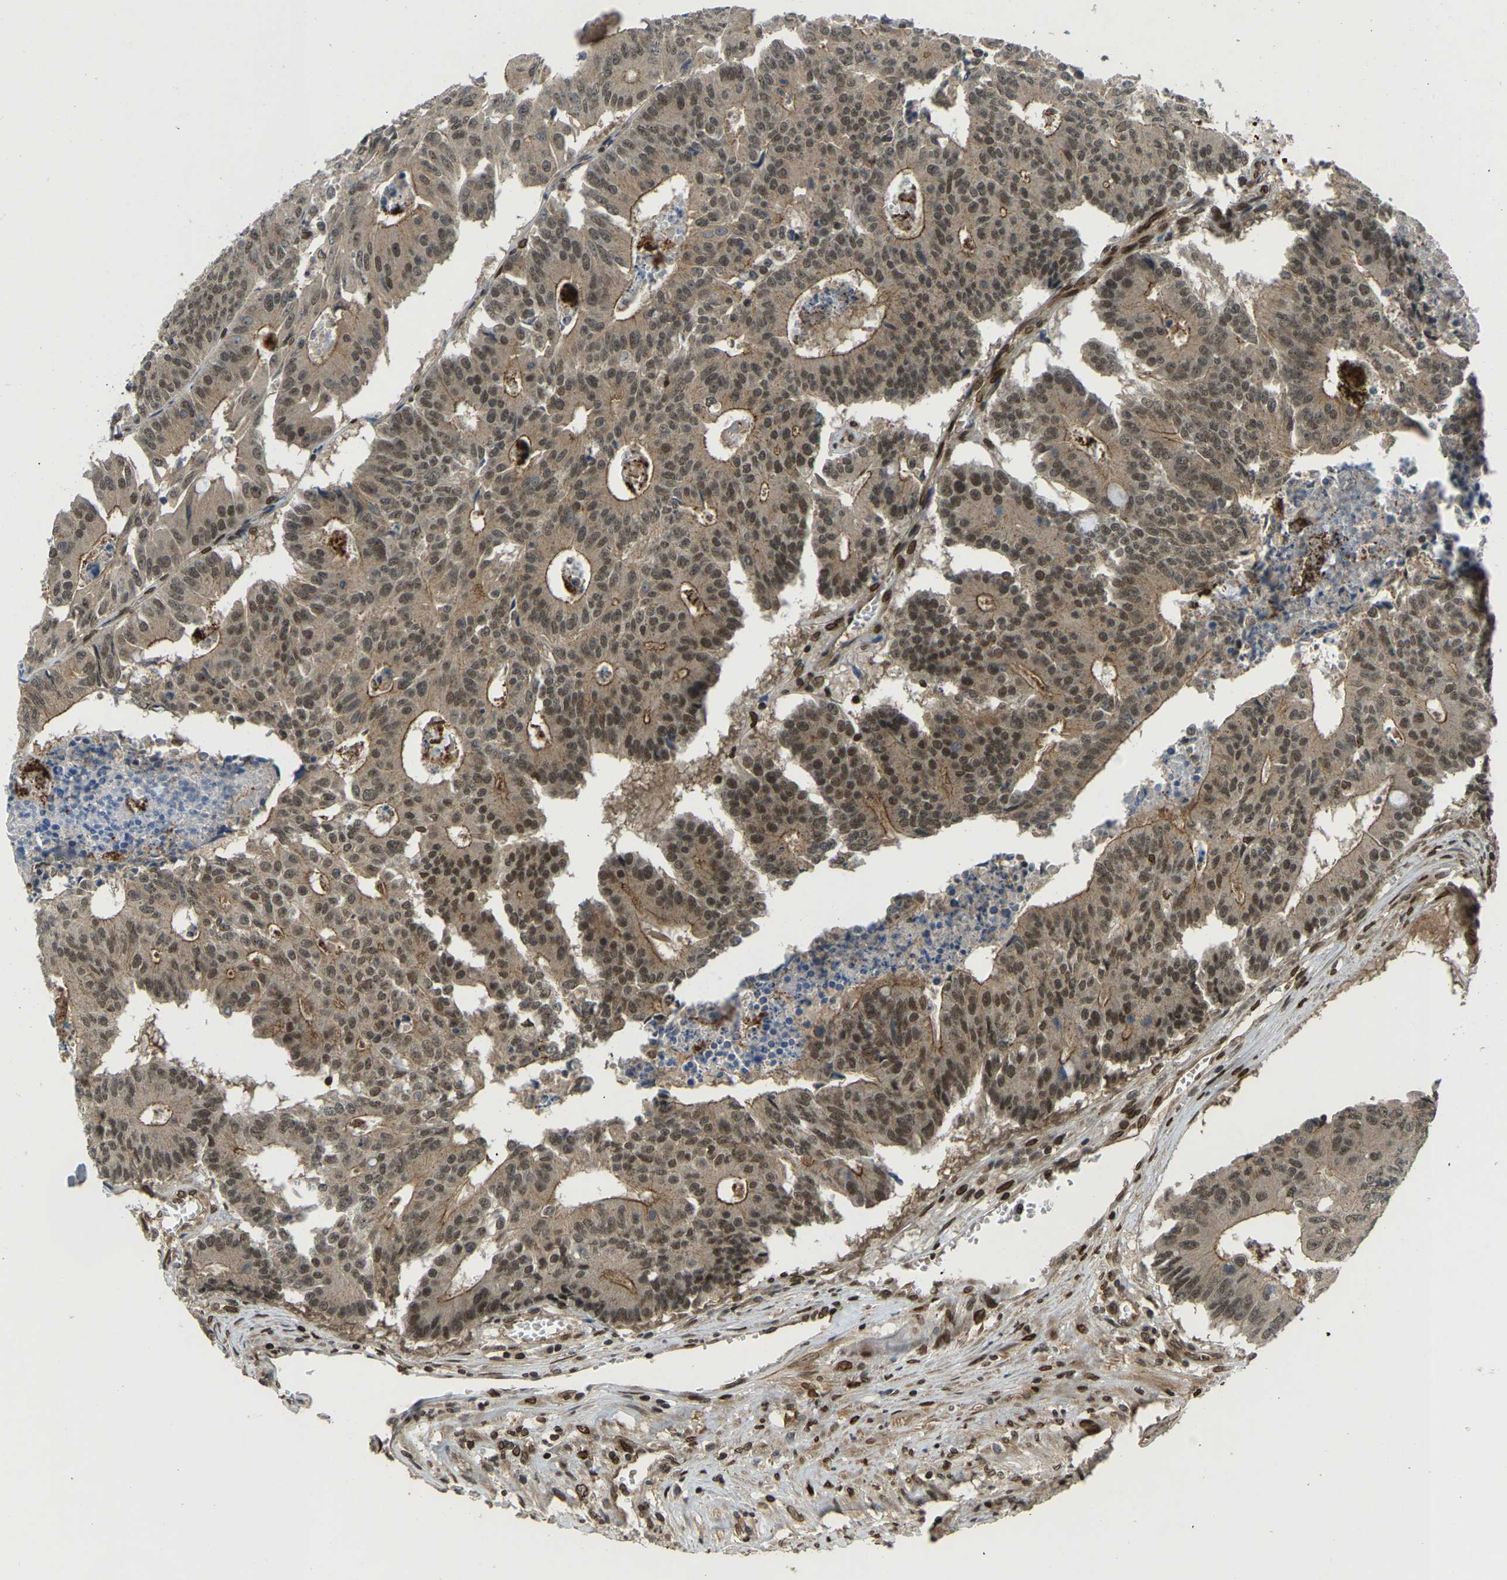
{"staining": {"intensity": "moderate", "quantity": "25%-75%", "location": "nuclear"}, "tissue": "colorectal cancer", "cell_type": "Tumor cells", "image_type": "cancer", "snomed": [{"axis": "morphology", "description": "Adenocarcinoma, NOS"}, {"axis": "topography", "description": "Colon"}], "caption": "Colorectal cancer was stained to show a protein in brown. There is medium levels of moderate nuclear staining in about 25%-75% of tumor cells.", "gene": "SYNE1", "patient": {"sex": "male", "age": 87}}